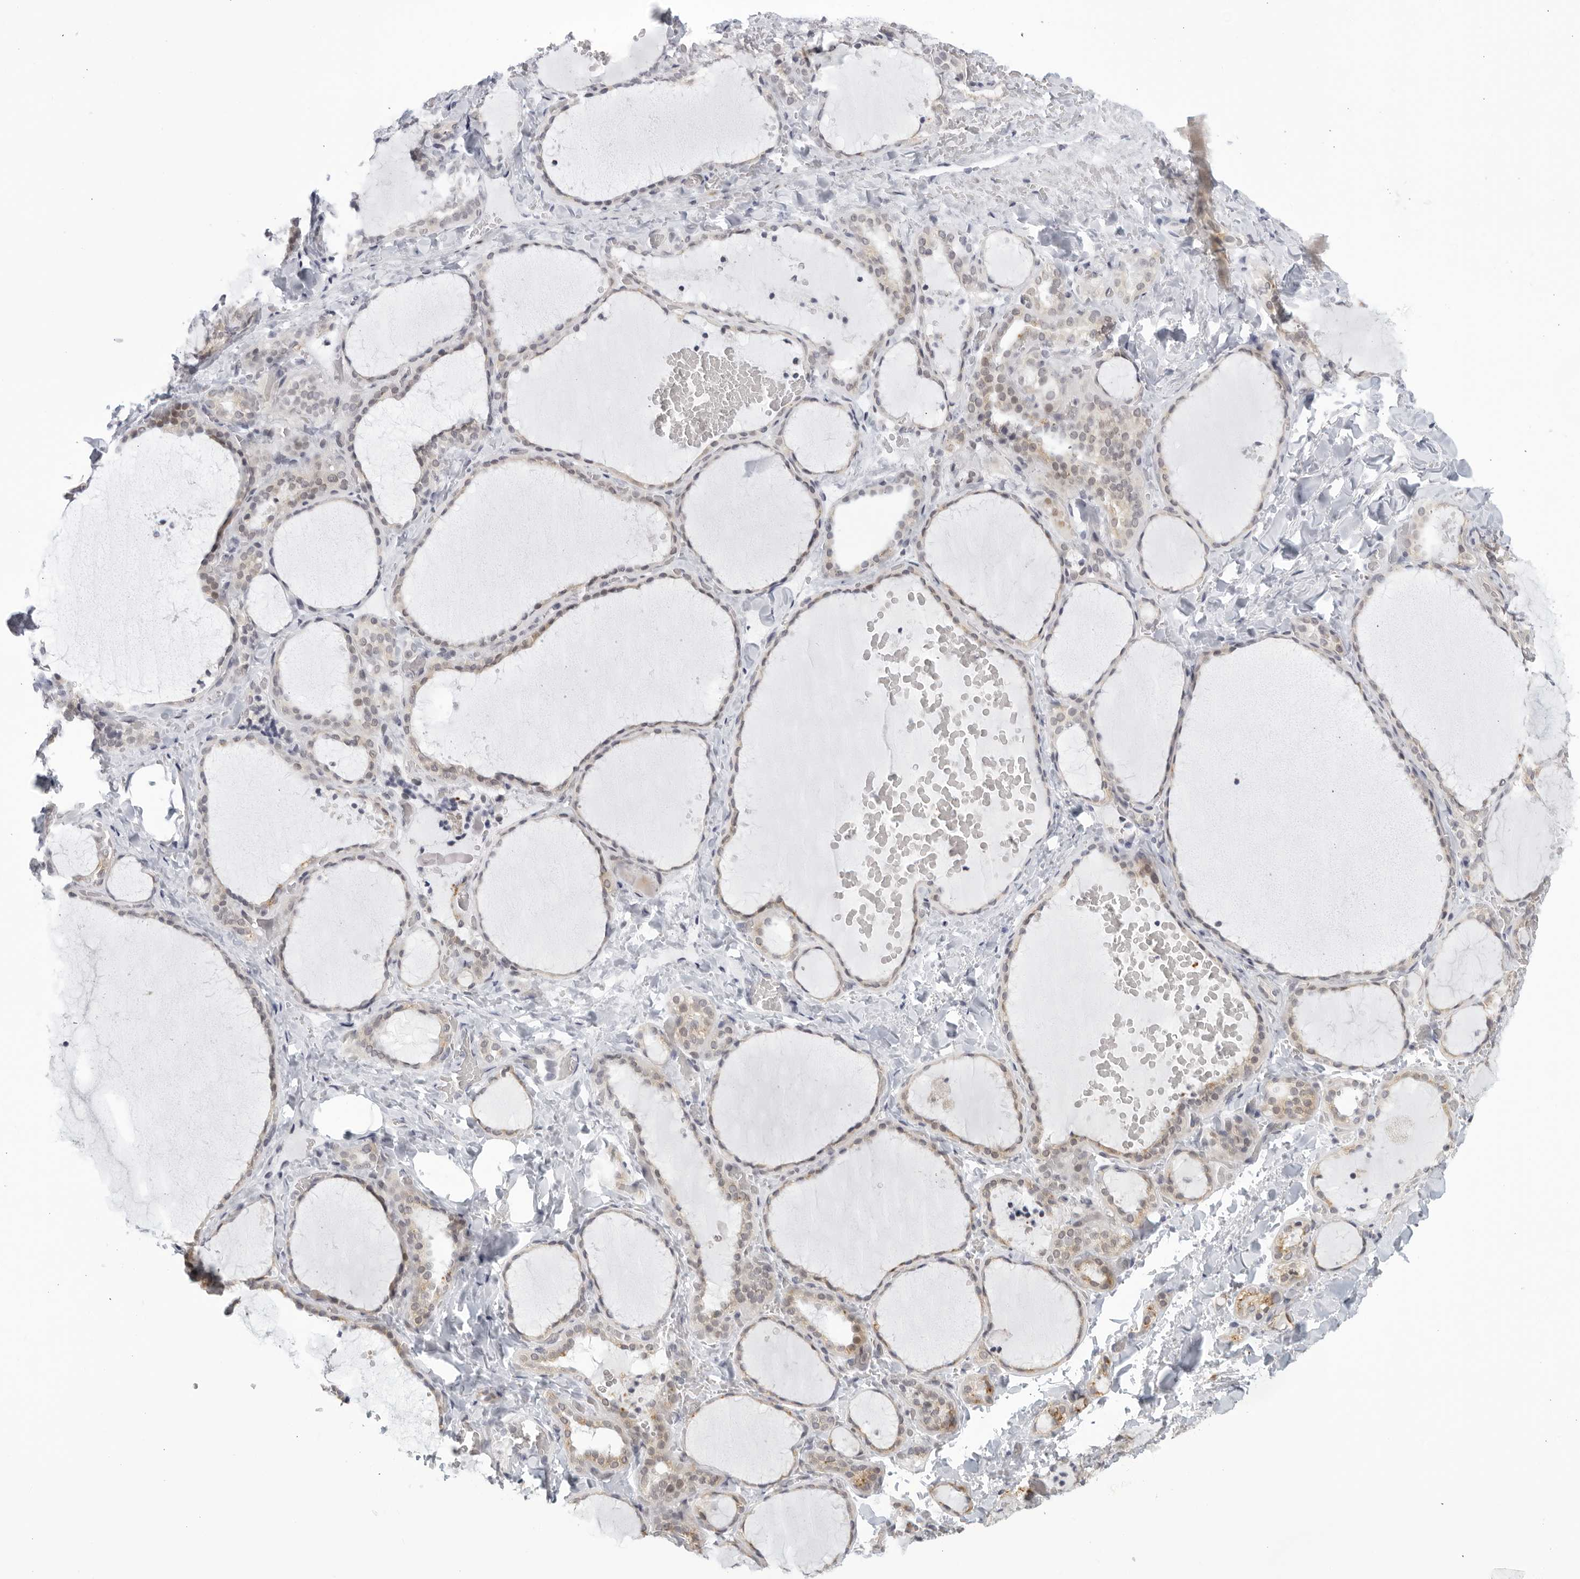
{"staining": {"intensity": "weak", "quantity": "25%-75%", "location": "cytoplasmic/membranous"}, "tissue": "thyroid gland", "cell_type": "Glandular cells", "image_type": "normal", "snomed": [{"axis": "morphology", "description": "Normal tissue, NOS"}, {"axis": "topography", "description": "Thyroid gland"}], "caption": "Weak cytoplasmic/membranous expression is seen in approximately 25%-75% of glandular cells in normal thyroid gland. The protein is shown in brown color, while the nuclei are stained blue.", "gene": "WDTC1", "patient": {"sex": "female", "age": 22}}